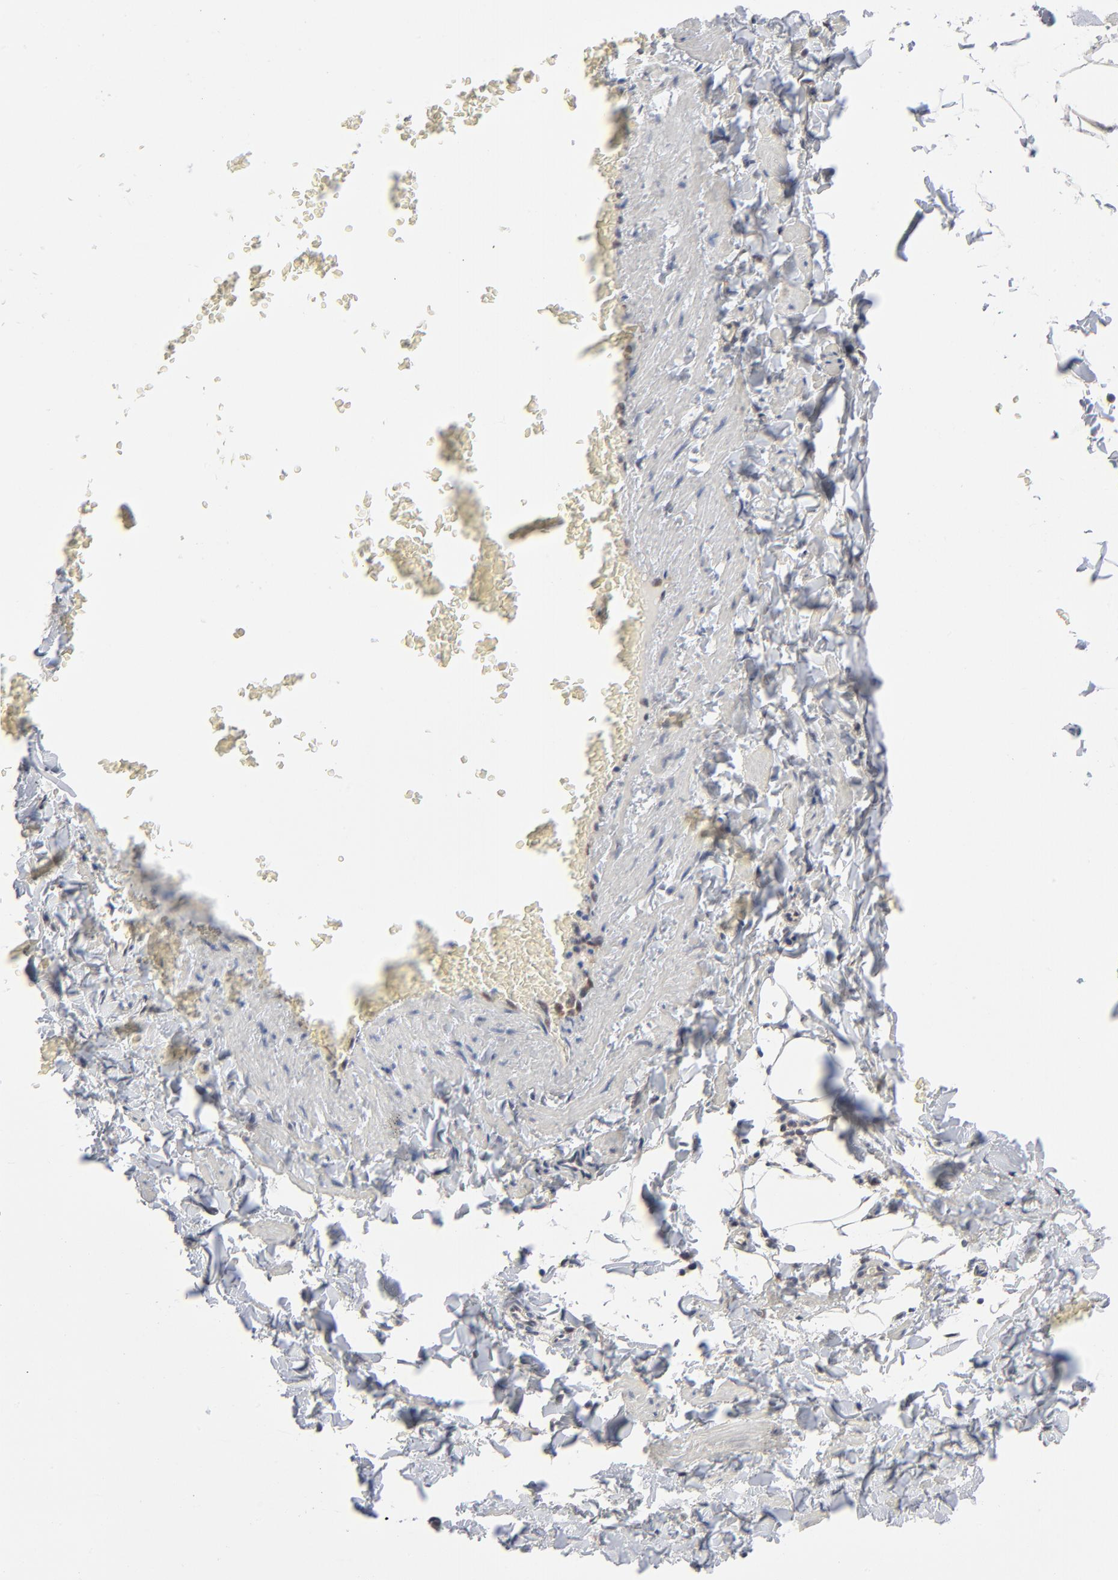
{"staining": {"intensity": "negative", "quantity": "none", "location": "none"}, "tissue": "adipose tissue", "cell_type": "Adipocytes", "image_type": "normal", "snomed": [{"axis": "morphology", "description": "Normal tissue, NOS"}, {"axis": "topography", "description": "Vascular tissue"}], "caption": "This is an immunohistochemistry (IHC) image of benign adipose tissue. There is no staining in adipocytes.", "gene": "RPS6KB1", "patient": {"sex": "male", "age": 41}}